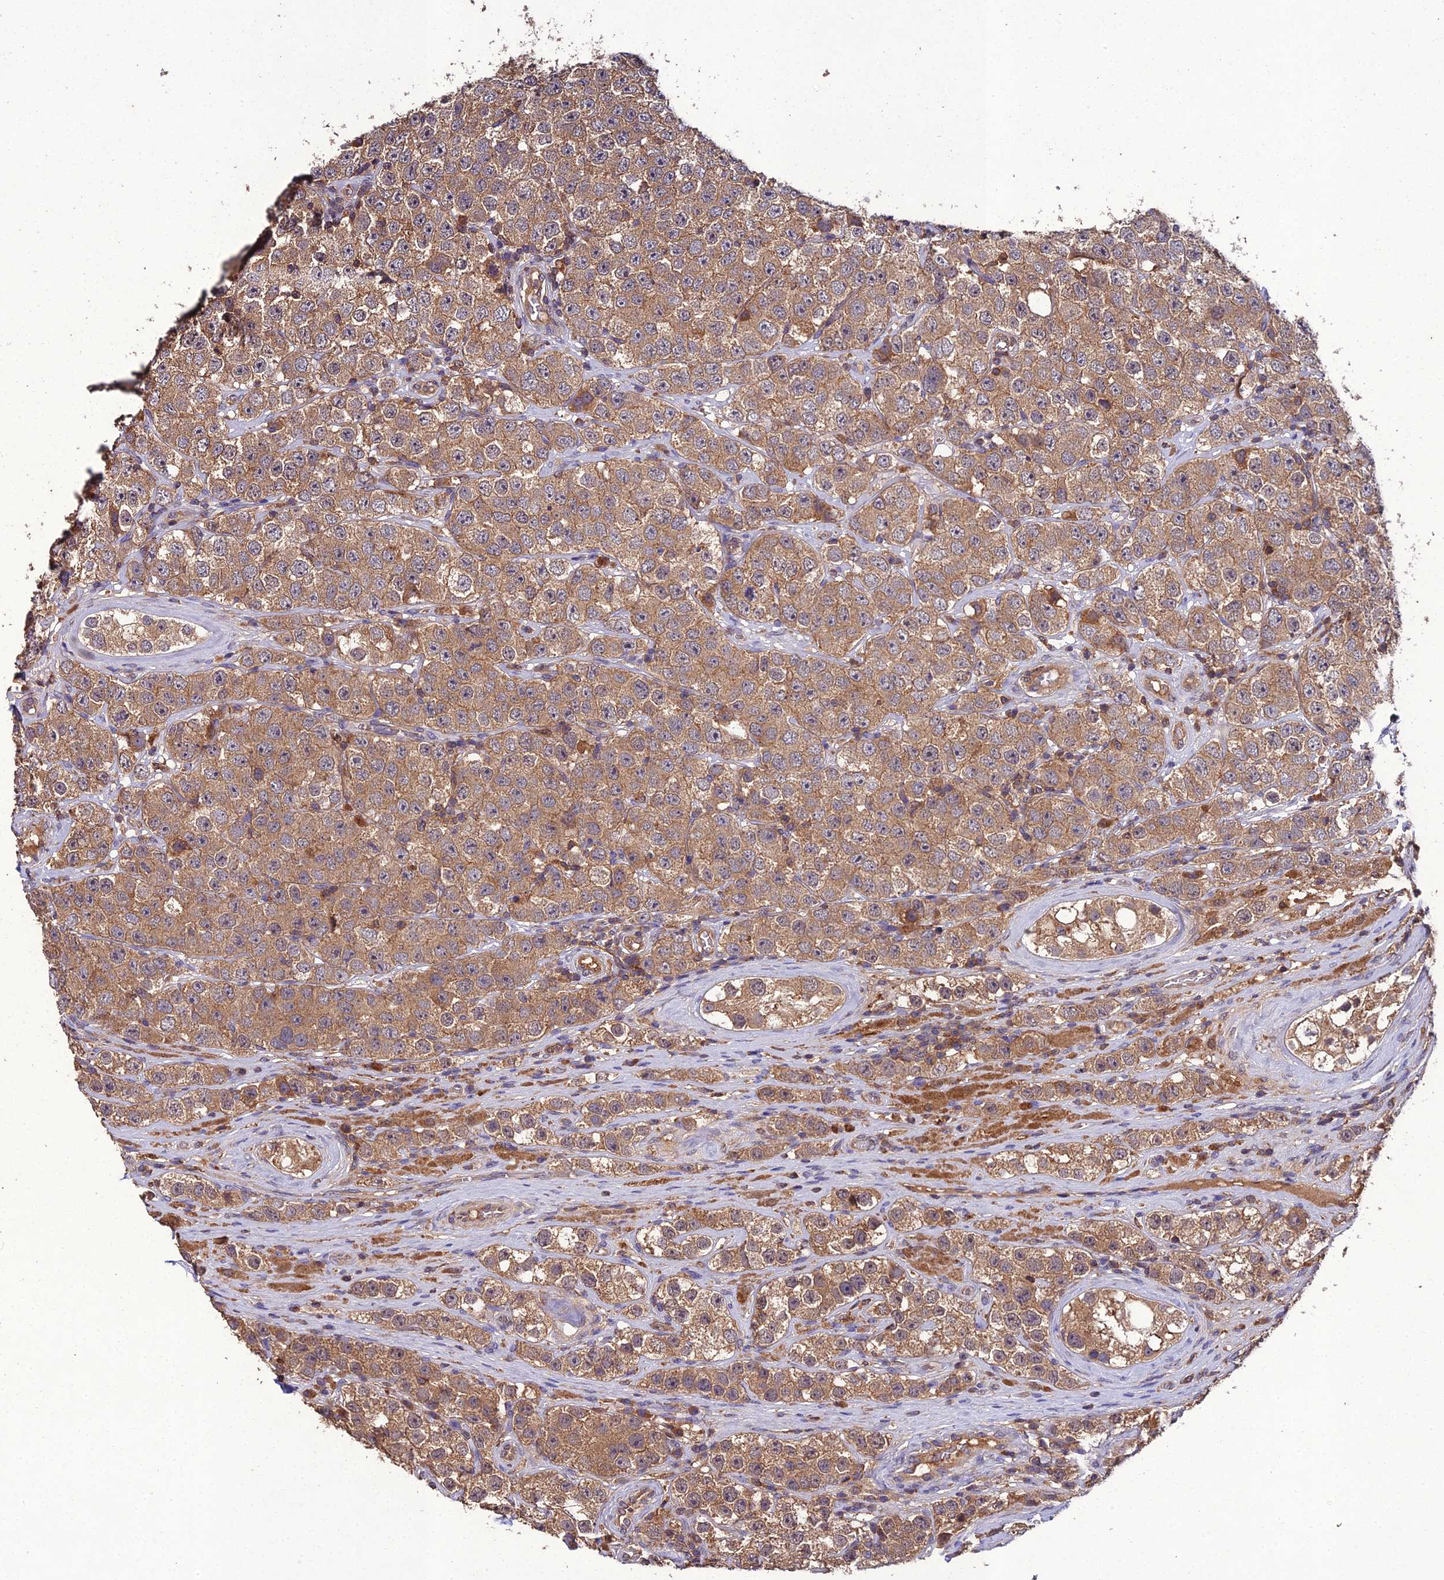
{"staining": {"intensity": "moderate", "quantity": ">75%", "location": "cytoplasmic/membranous"}, "tissue": "testis cancer", "cell_type": "Tumor cells", "image_type": "cancer", "snomed": [{"axis": "morphology", "description": "Seminoma, NOS"}, {"axis": "topography", "description": "Testis"}], "caption": "Testis cancer (seminoma) stained with immunohistochemistry displays moderate cytoplasmic/membranous expression in about >75% of tumor cells.", "gene": "TMEM258", "patient": {"sex": "male", "age": 28}}